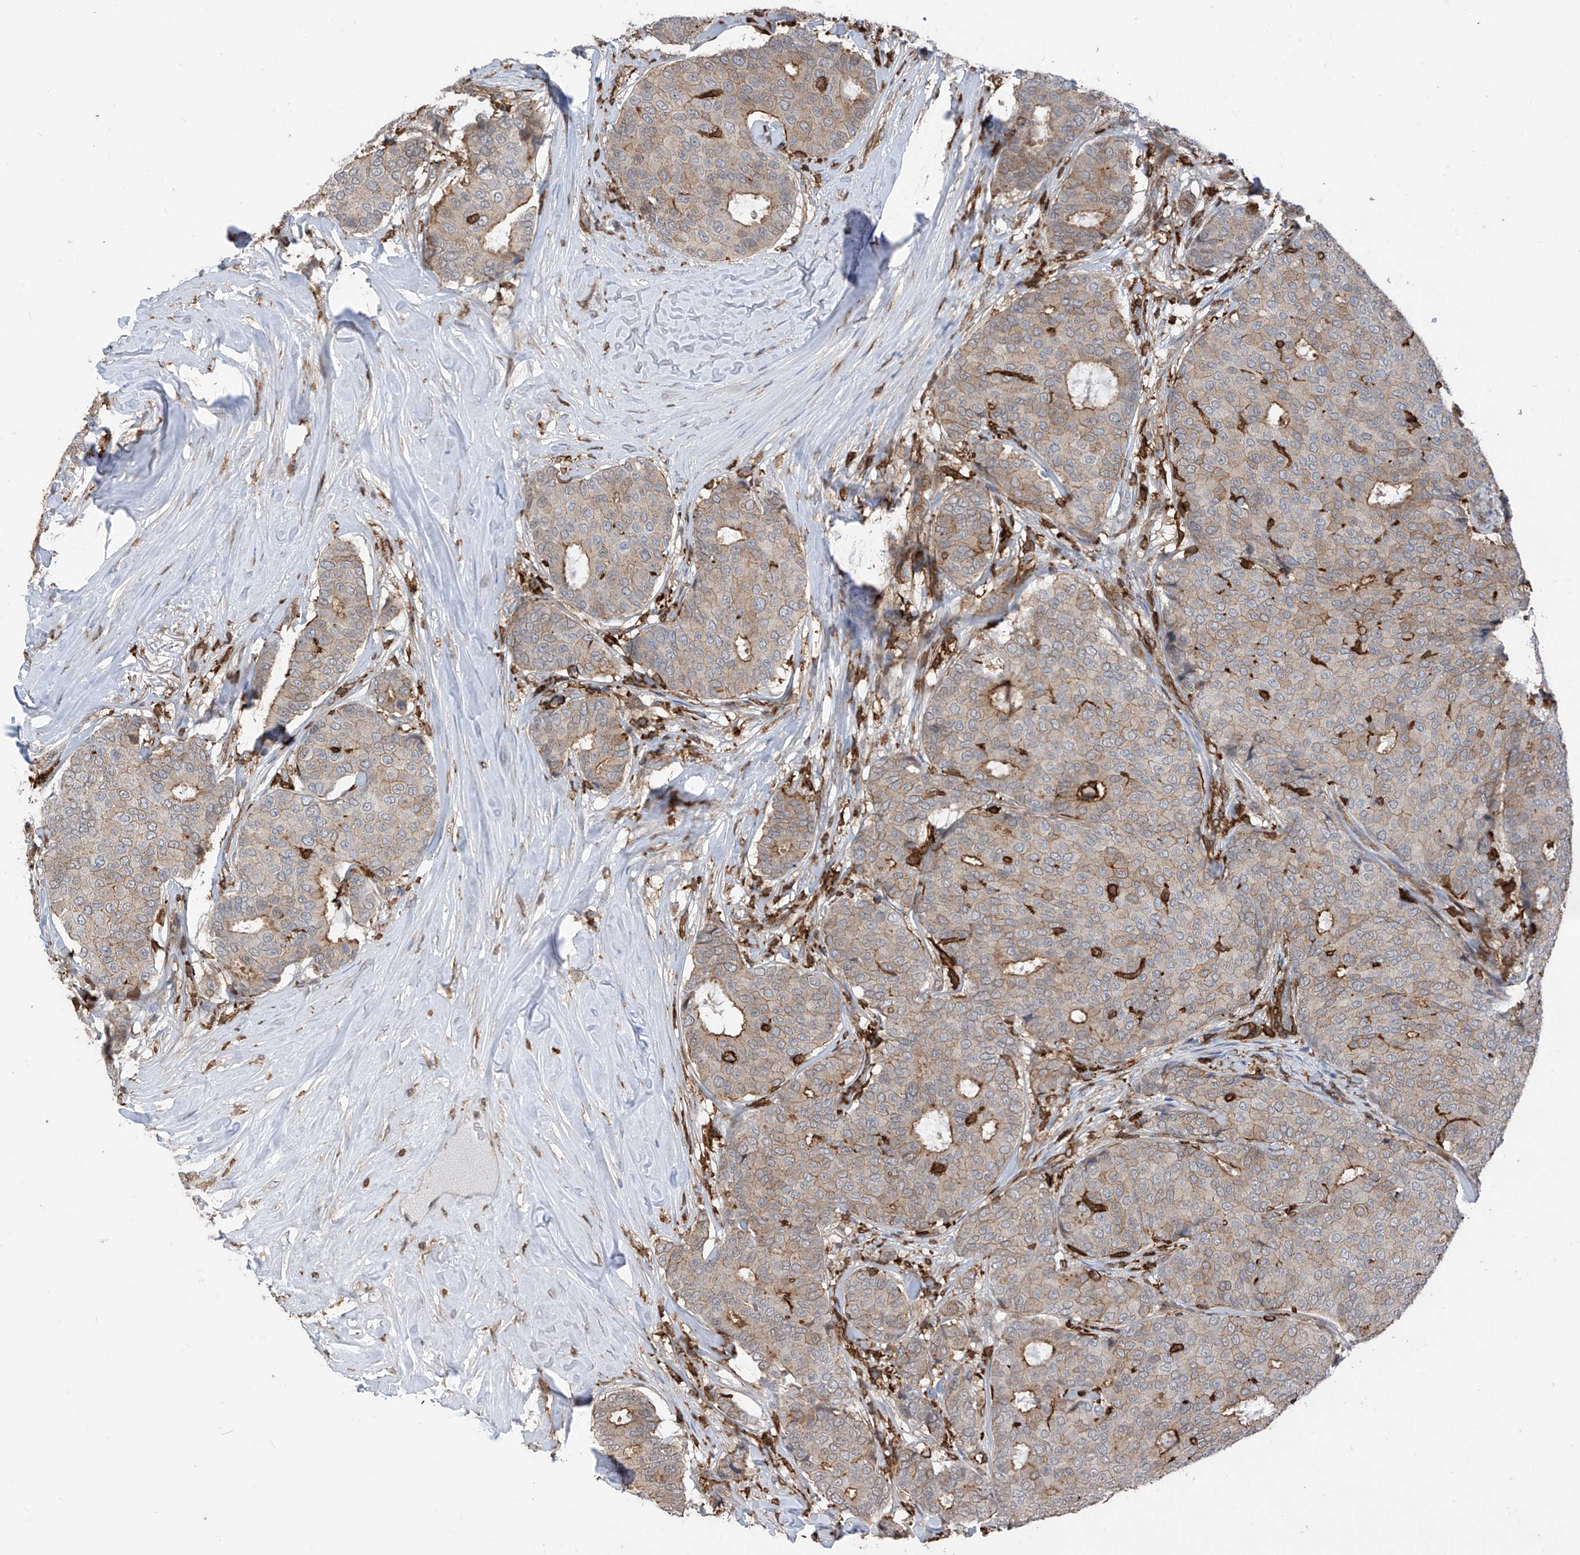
{"staining": {"intensity": "moderate", "quantity": "<25%", "location": "cytoplasmic/membranous"}, "tissue": "breast cancer", "cell_type": "Tumor cells", "image_type": "cancer", "snomed": [{"axis": "morphology", "description": "Duct carcinoma"}, {"axis": "topography", "description": "Breast"}], "caption": "Immunohistochemistry of human breast cancer reveals low levels of moderate cytoplasmic/membranous expression in about <25% of tumor cells. (DAB (3,3'-diaminobenzidine) IHC, brown staining for protein, blue staining for nuclei).", "gene": "MICAL1", "patient": {"sex": "female", "age": 75}}